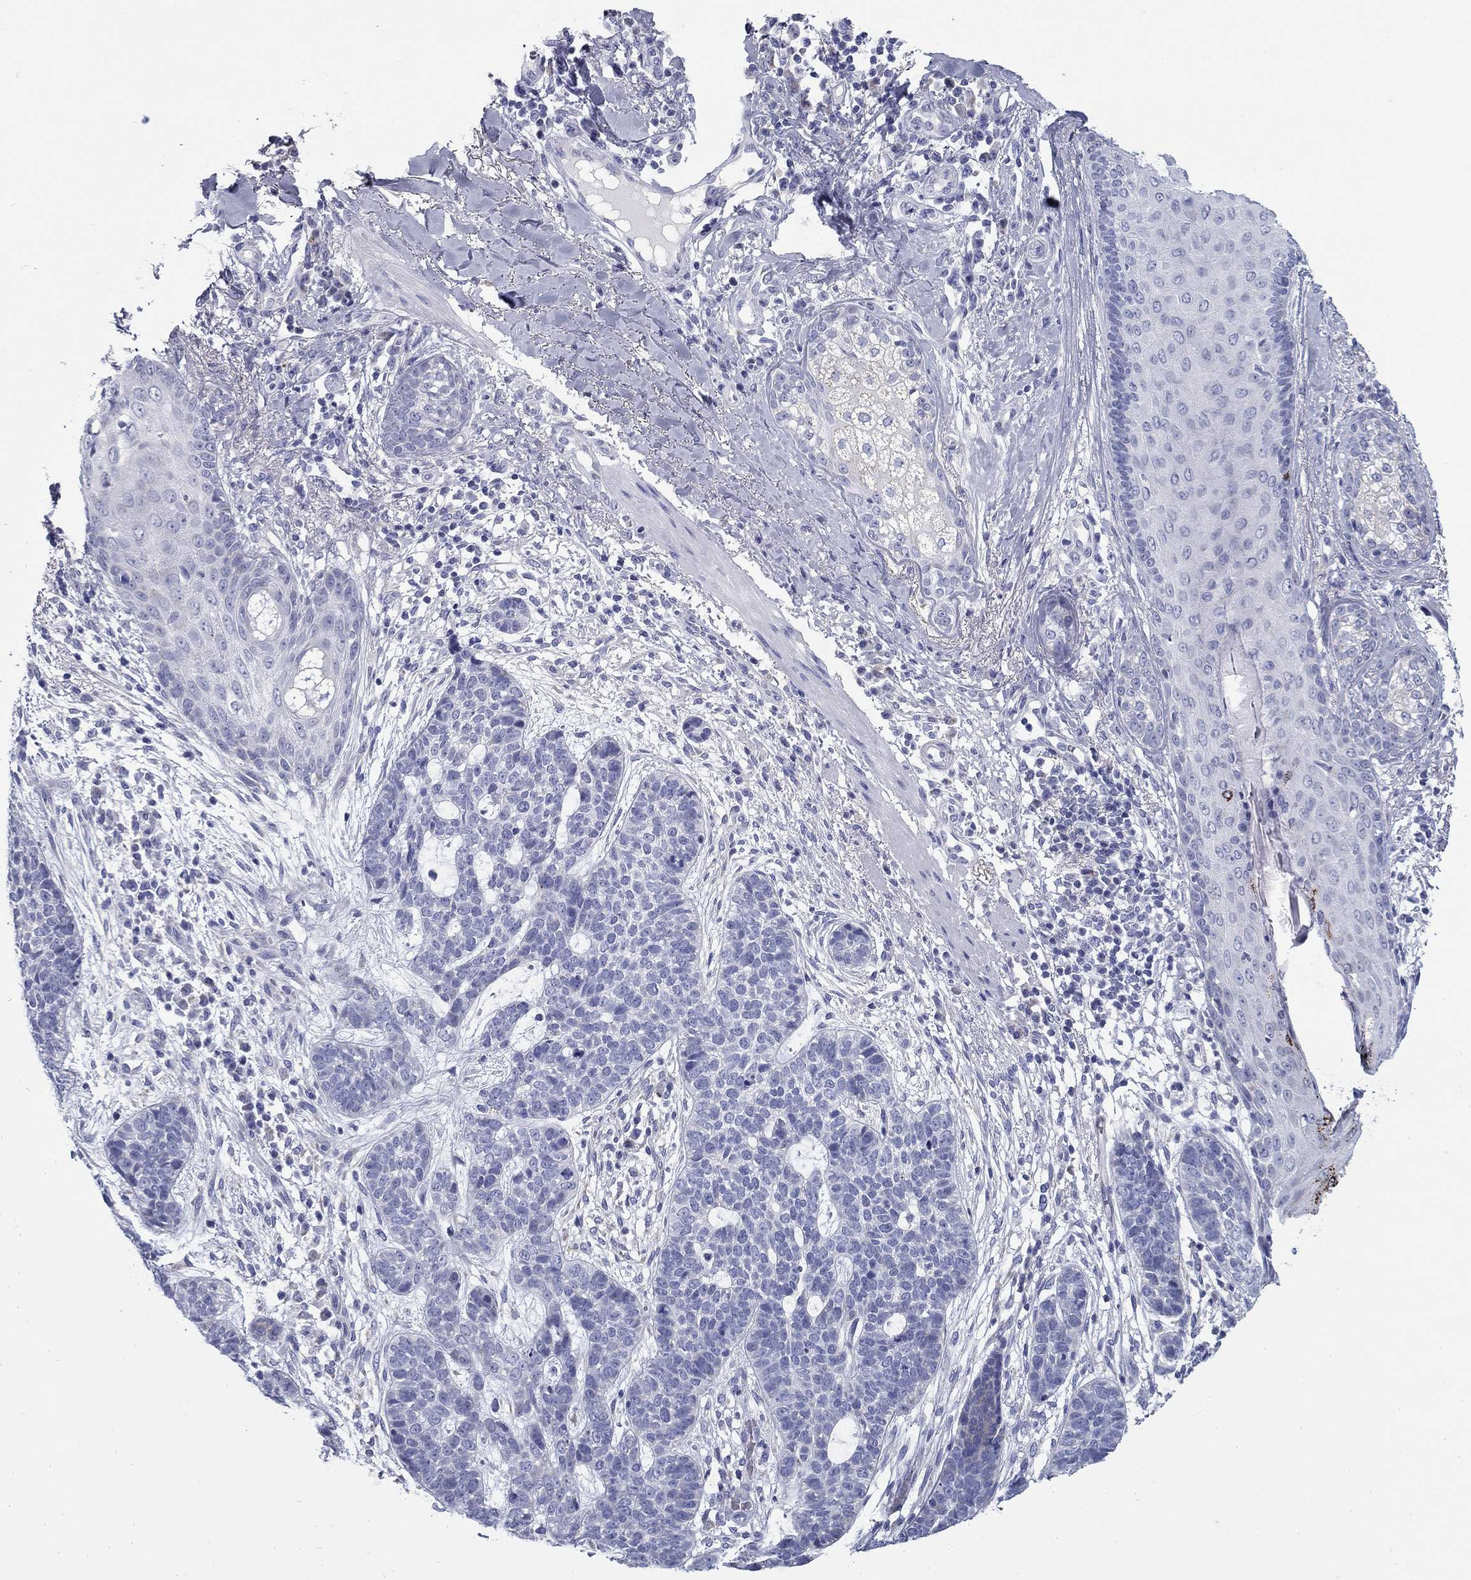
{"staining": {"intensity": "negative", "quantity": "none", "location": "none"}, "tissue": "skin cancer", "cell_type": "Tumor cells", "image_type": "cancer", "snomed": [{"axis": "morphology", "description": "Squamous cell carcinoma, NOS"}, {"axis": "topography", "description": "Skin"}], "caption": "This micrograph is of skin cancer (squamous cell carcinoma) stained with immunohistochemistry (IHC) to label a protein in brown with the nuclei are counter-stained blue. There is no staining in tumor cells.", "gene": "ZP2", "patient": {"sex": "male", "age": 88}}